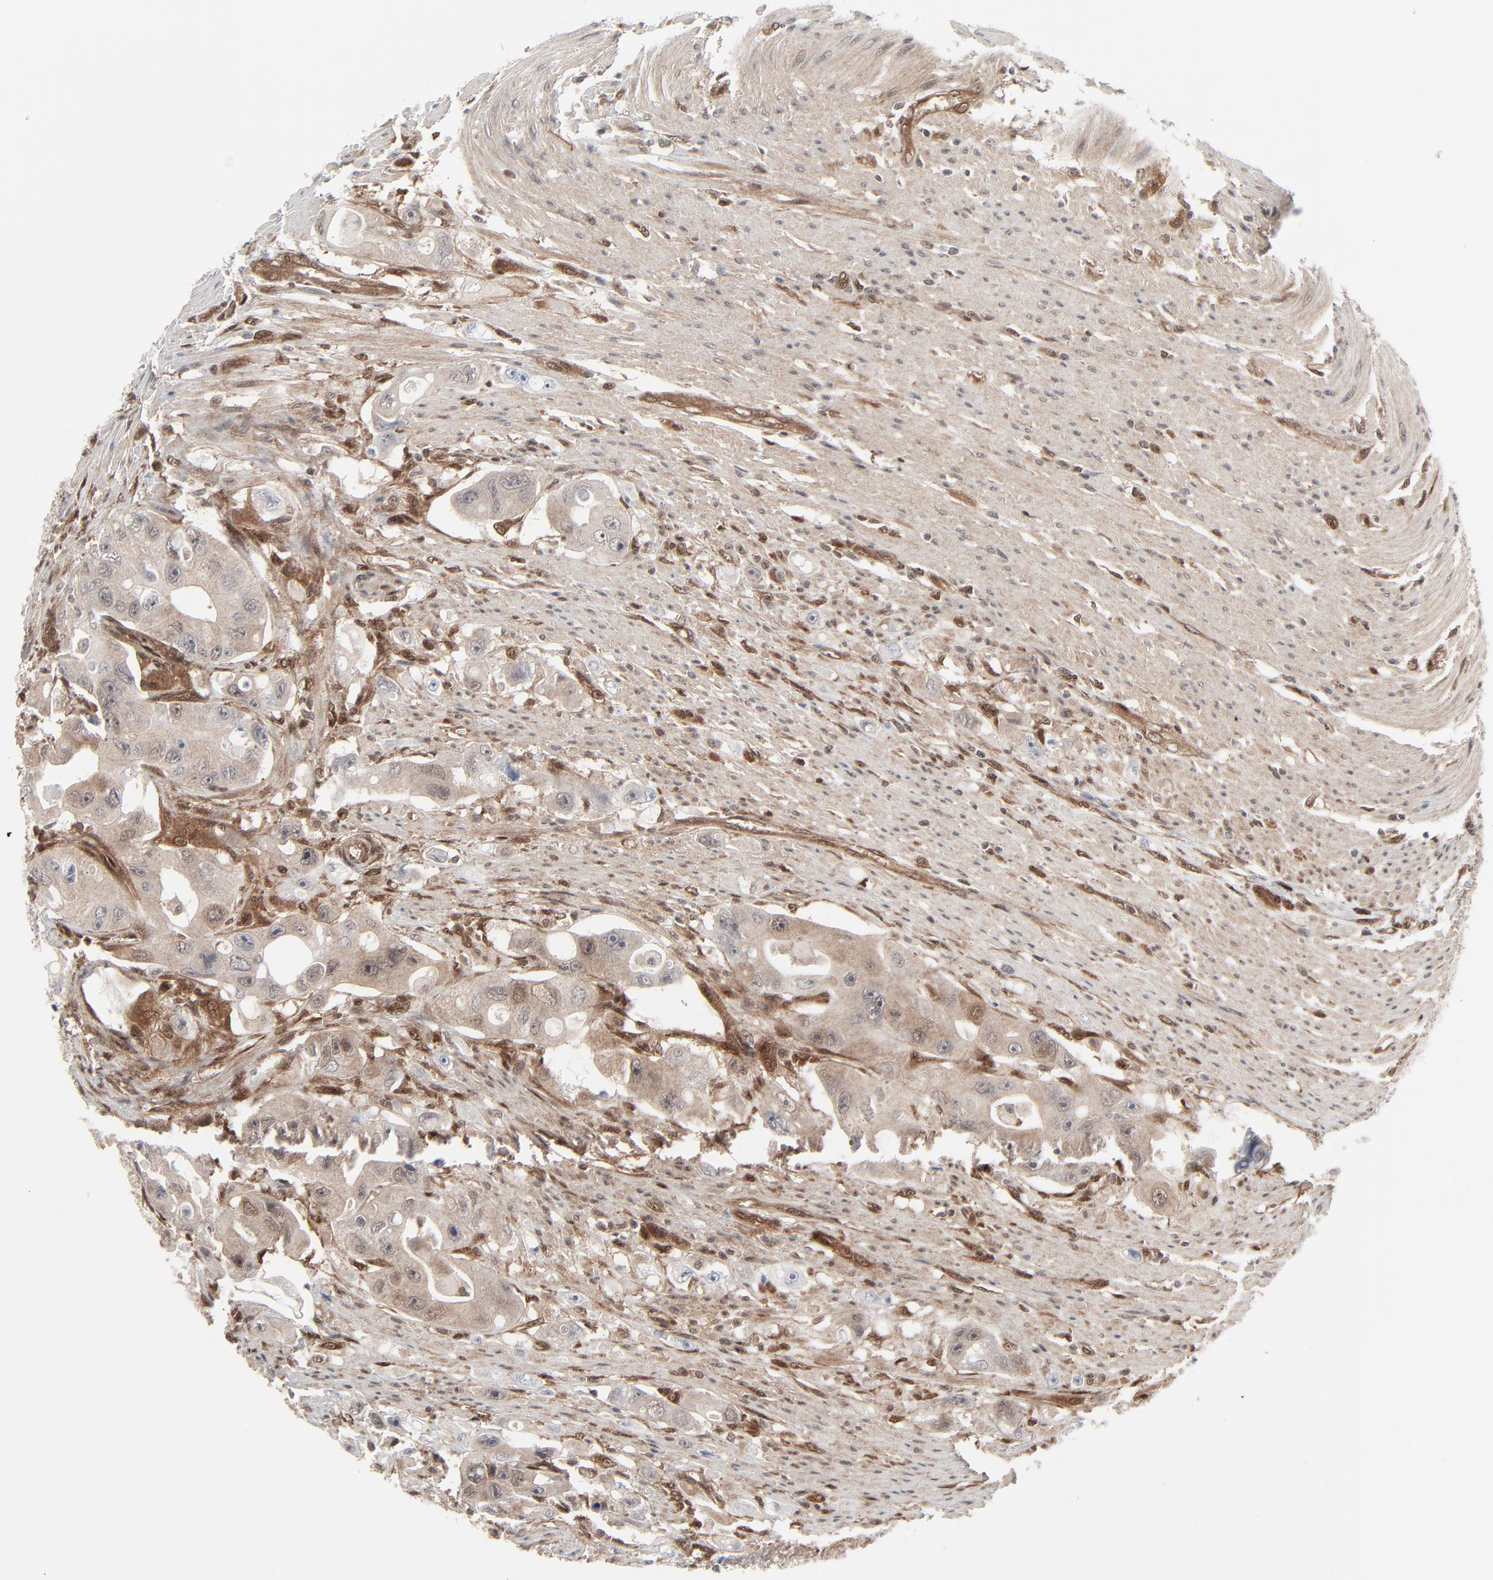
{"staining": {"intensity": "weak", "quantity": "<25%", "location": "cytoplasmic/membranous"}, "tissue": "colorectal cancer", "cell_type": "Tumor cells", "image_type": "cancer", "snomed": [{"axis": "morphology", "description": "Adenocarcinoma, NOS"}, {"axis": "topography", "description": "Colon"}], "caption": "The image displays no significant positivity in tumor cells of colorectal cancer (adenocarcinoma).", "gene": "AKT1", "patient": {"sex": "female", "age": 46}}